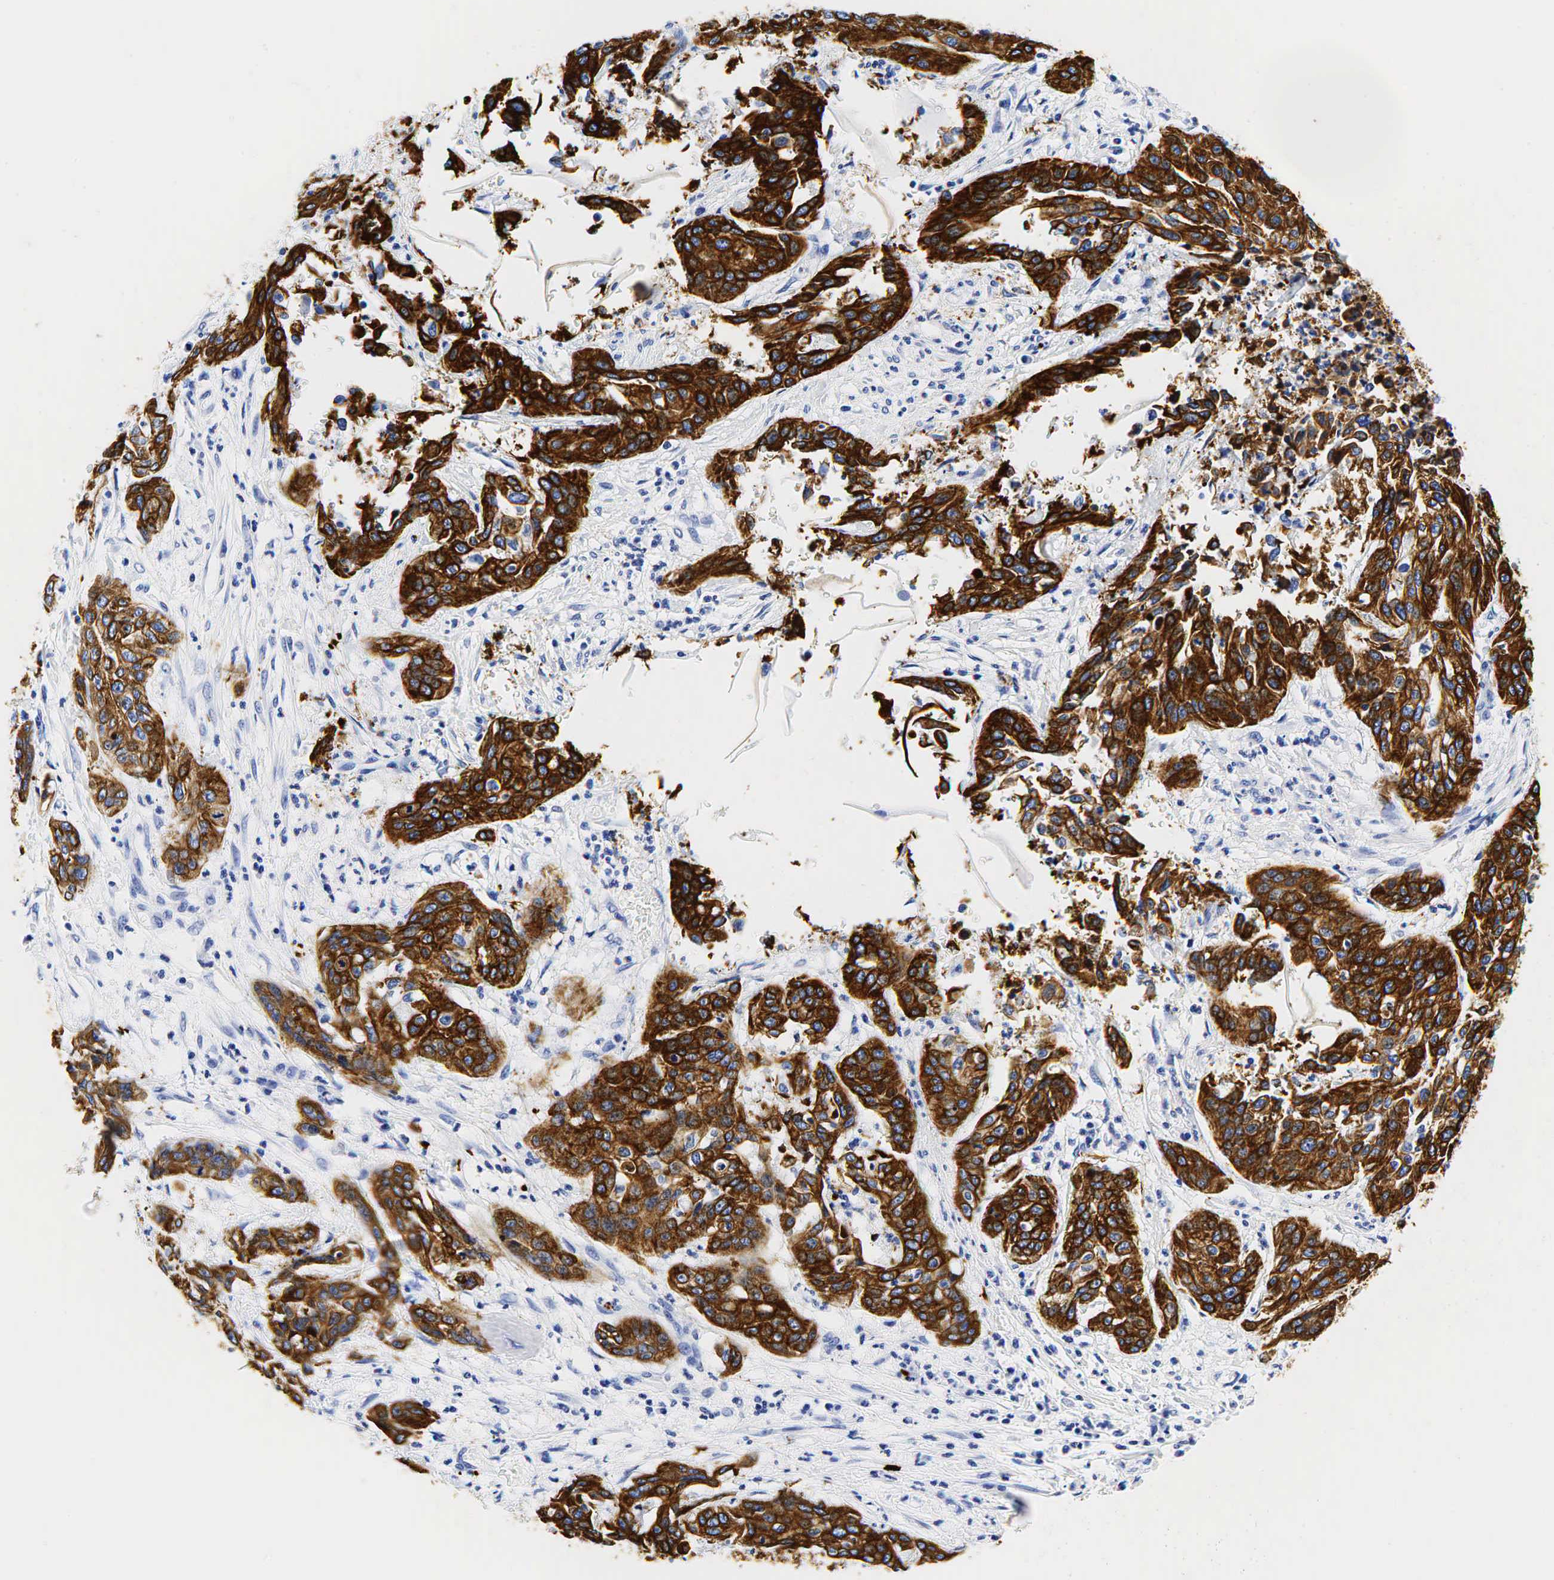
{"staining": {"intensity": "strong", "quantity": ">75%", "location": "cytoplasmic/membranous"}, "tissue": "cervical cancer", "cell_type": "Tumor cells", "image_type": "cancer", "snomed": [{"axis": "morphology", "description": "Squamous cell carcinoma, NOS"}, {"axis": "topography", "description": "Cervix"}], "caption": "An immunohistochemistry (IHC) histopathology image of tumor tissue is shown. Protein staining in brown highlights strong cytoplasmic/membranous positivity in cervical cancer (squamous cell carcinoma) within tumor cells.", "gene": "KRT19", "patient": {"sex": "female", "age": 41}}